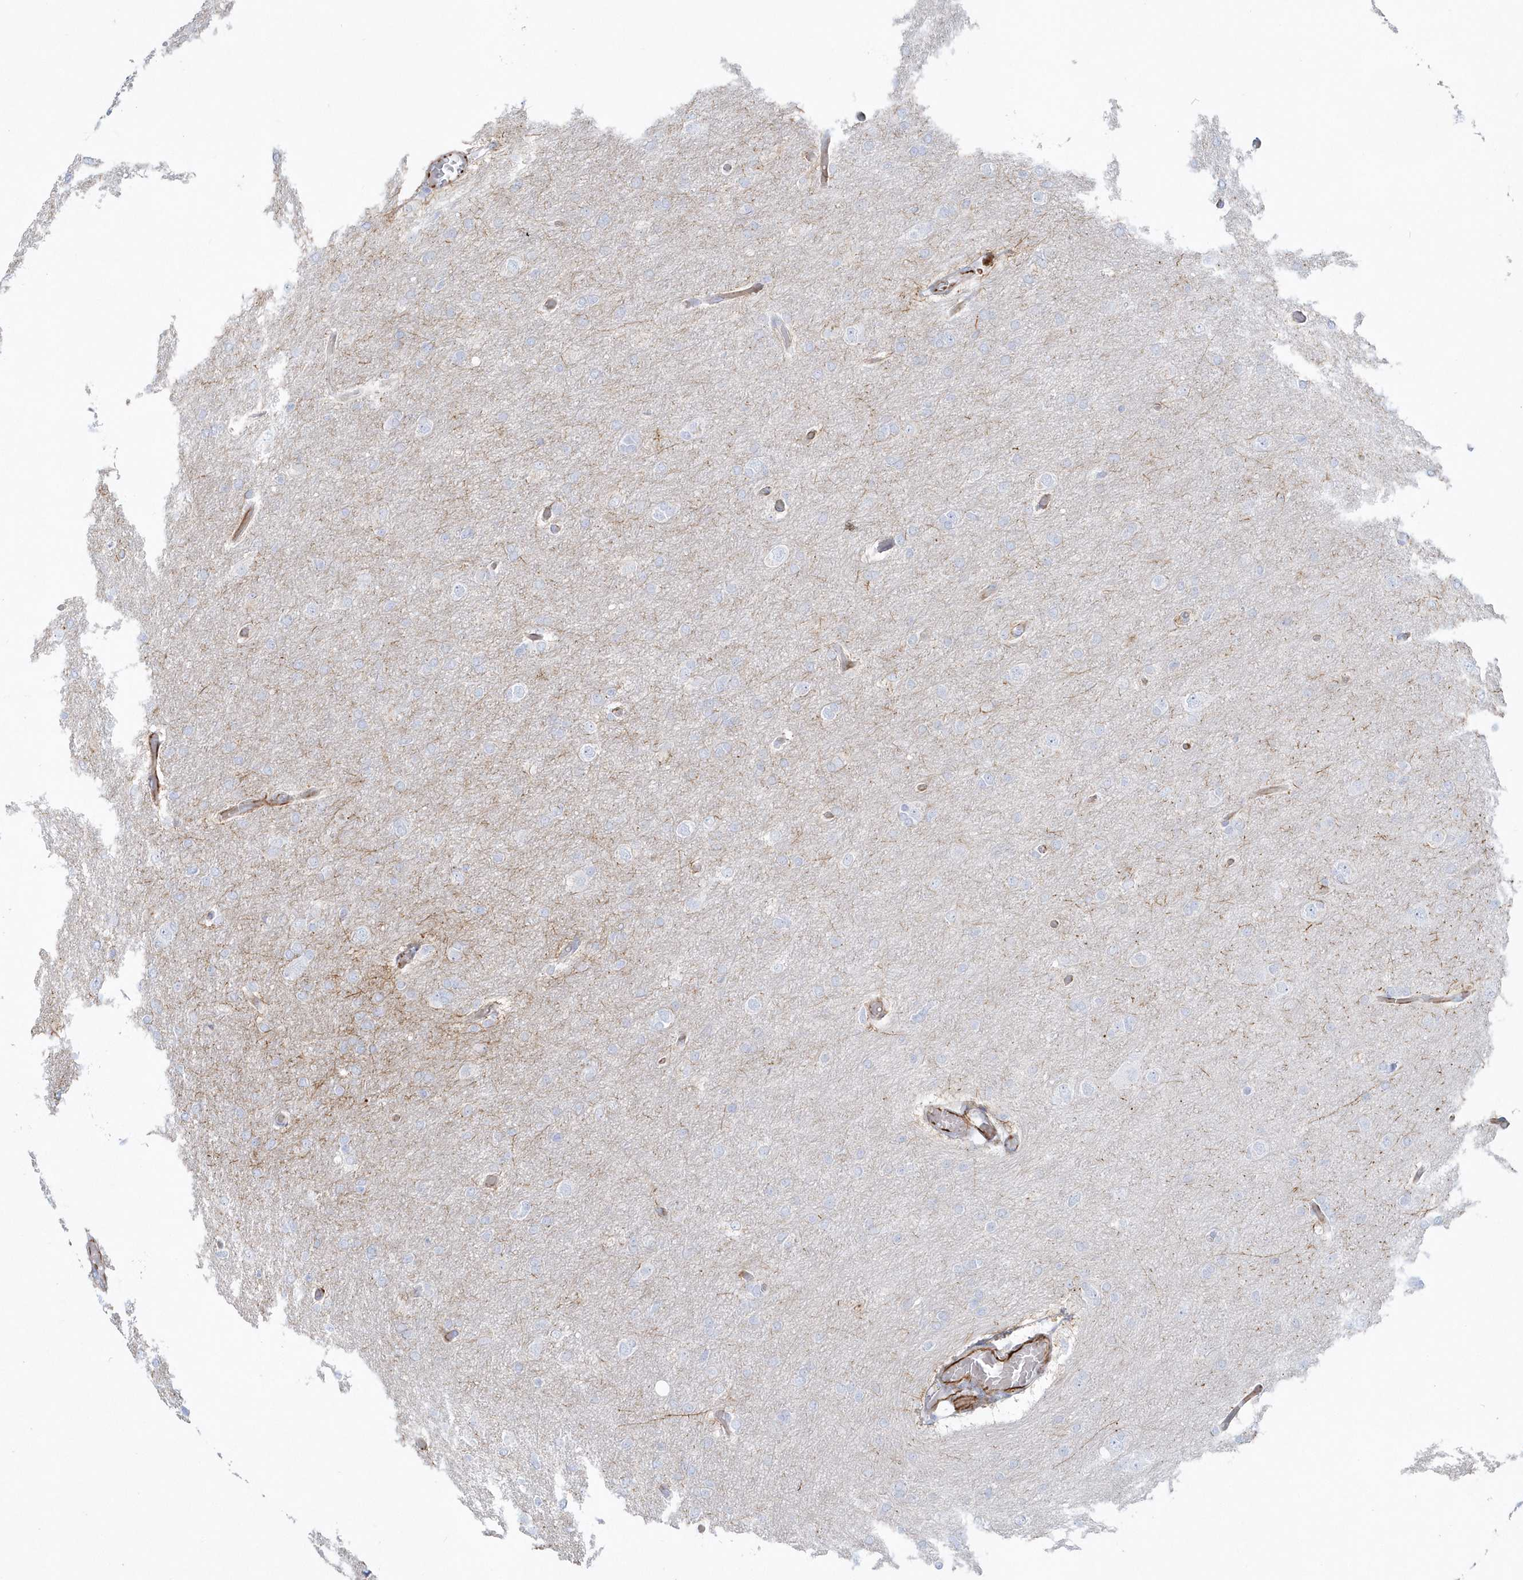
{"staining": {"intensity": "negative", "quantity": "none", "location": "none"}, "tissue": "glioma", "cell_type": "Tumor cells", "image_type": "cancer", "snomed": [{"axis": "morphology", "description": "Glioma, malignant, High grade"}, {"axis": "topography", "description": "Cerebral cortex"}], "caption": "This is a photomicrograph of IHC staining of glioma, which shows no positivity in tumor cells.", "gene": "PPIL6", "patient": {"sex": "female", "age": 36}}